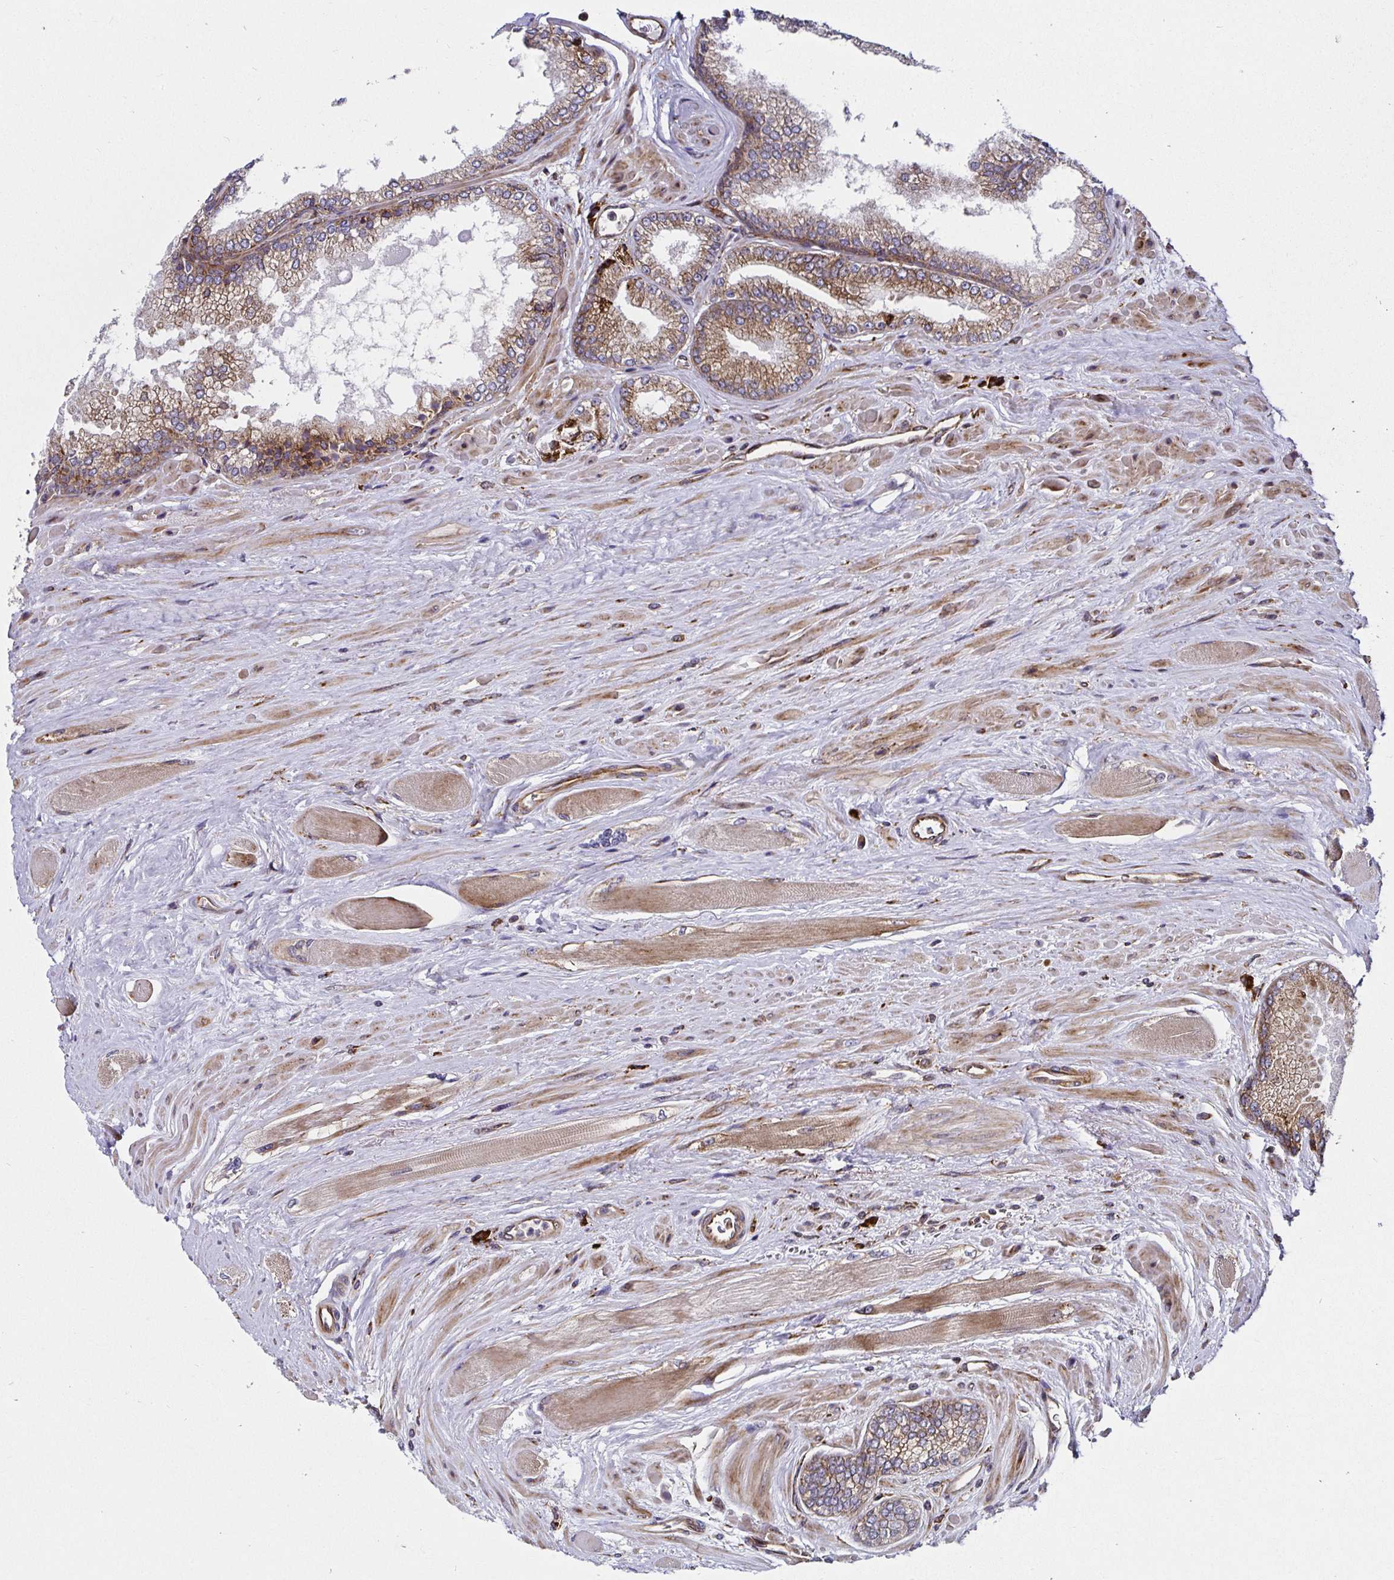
{"staining": {"intensity": "moderate", "quantity": ">75%", "location": "cytoplasmic/membranous"}, "tissue": "prostate cancer", "cell_type": "Tumor cells", "image_type": "cancer", "snomed": [{"axis": "morphology", "description": "Adenocarcinoma, Low grade"}, {"axis": "topography", "description": "Prostate"}], "caption": "Tumor cells display moderate cytoplasmic/membranous staining in about >75% of cells in prostate cancer.", "gene": "SMYD3", "patient": {"sex": "male", "age": 67}}